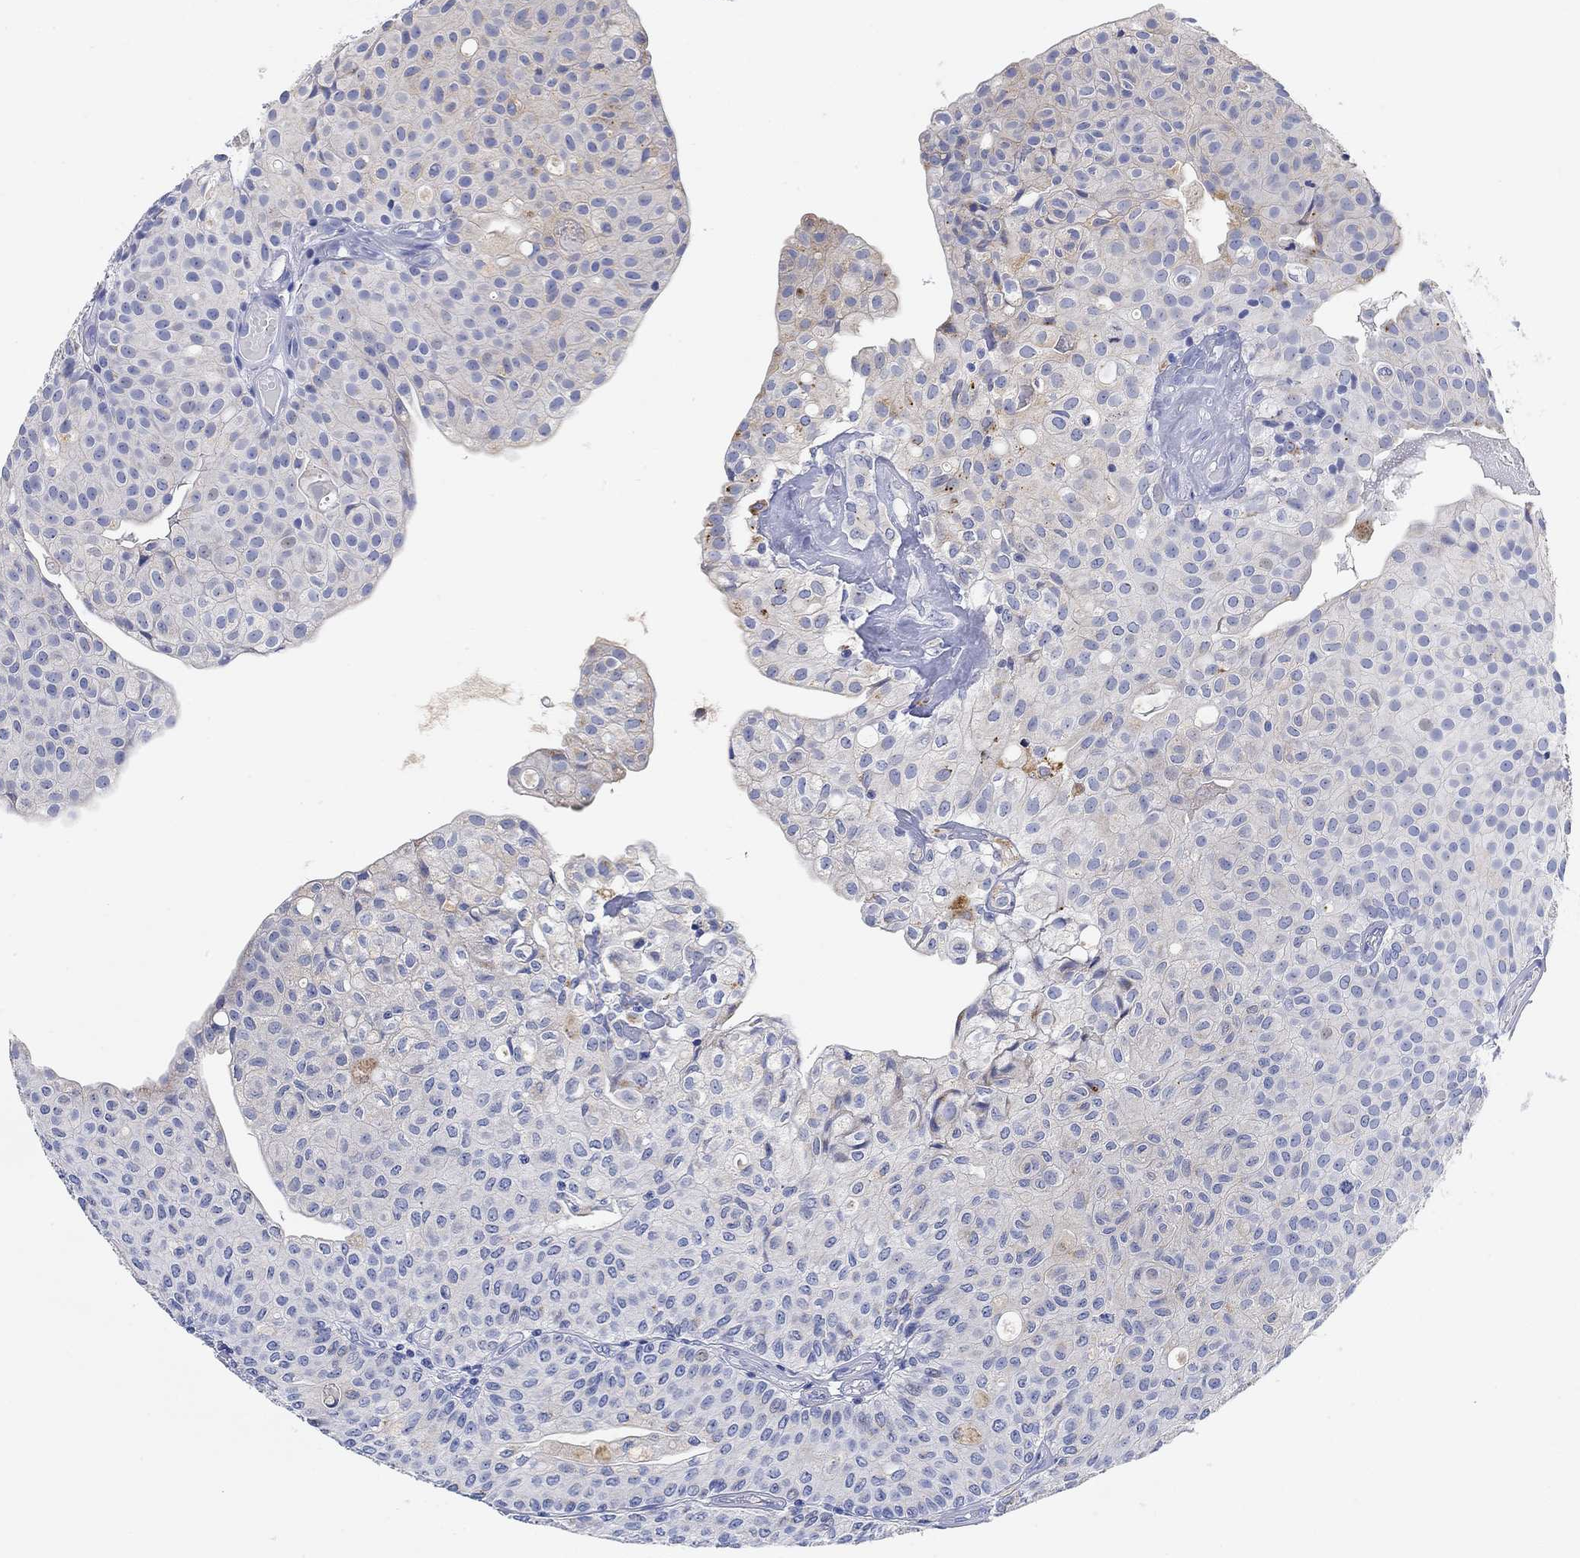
{"staining": {"intensity": "negative", "quantity": "none", "location": "none"}, "tissue": "urothelial cancer", "cell_type": "Tumor cells", "image_type": "cancer", "snomed": [{"axis": "morphology", "description": "Urothelial carcinoma, Low grade"}, {"axis": "topography", "description": "Urinary bladder"}], "caption": "Tumor cells show no significant expression in urothelial carcinoma (low-grade).", "gene": "VAT1L", "patient": {"sex": "male", "age": 89}}